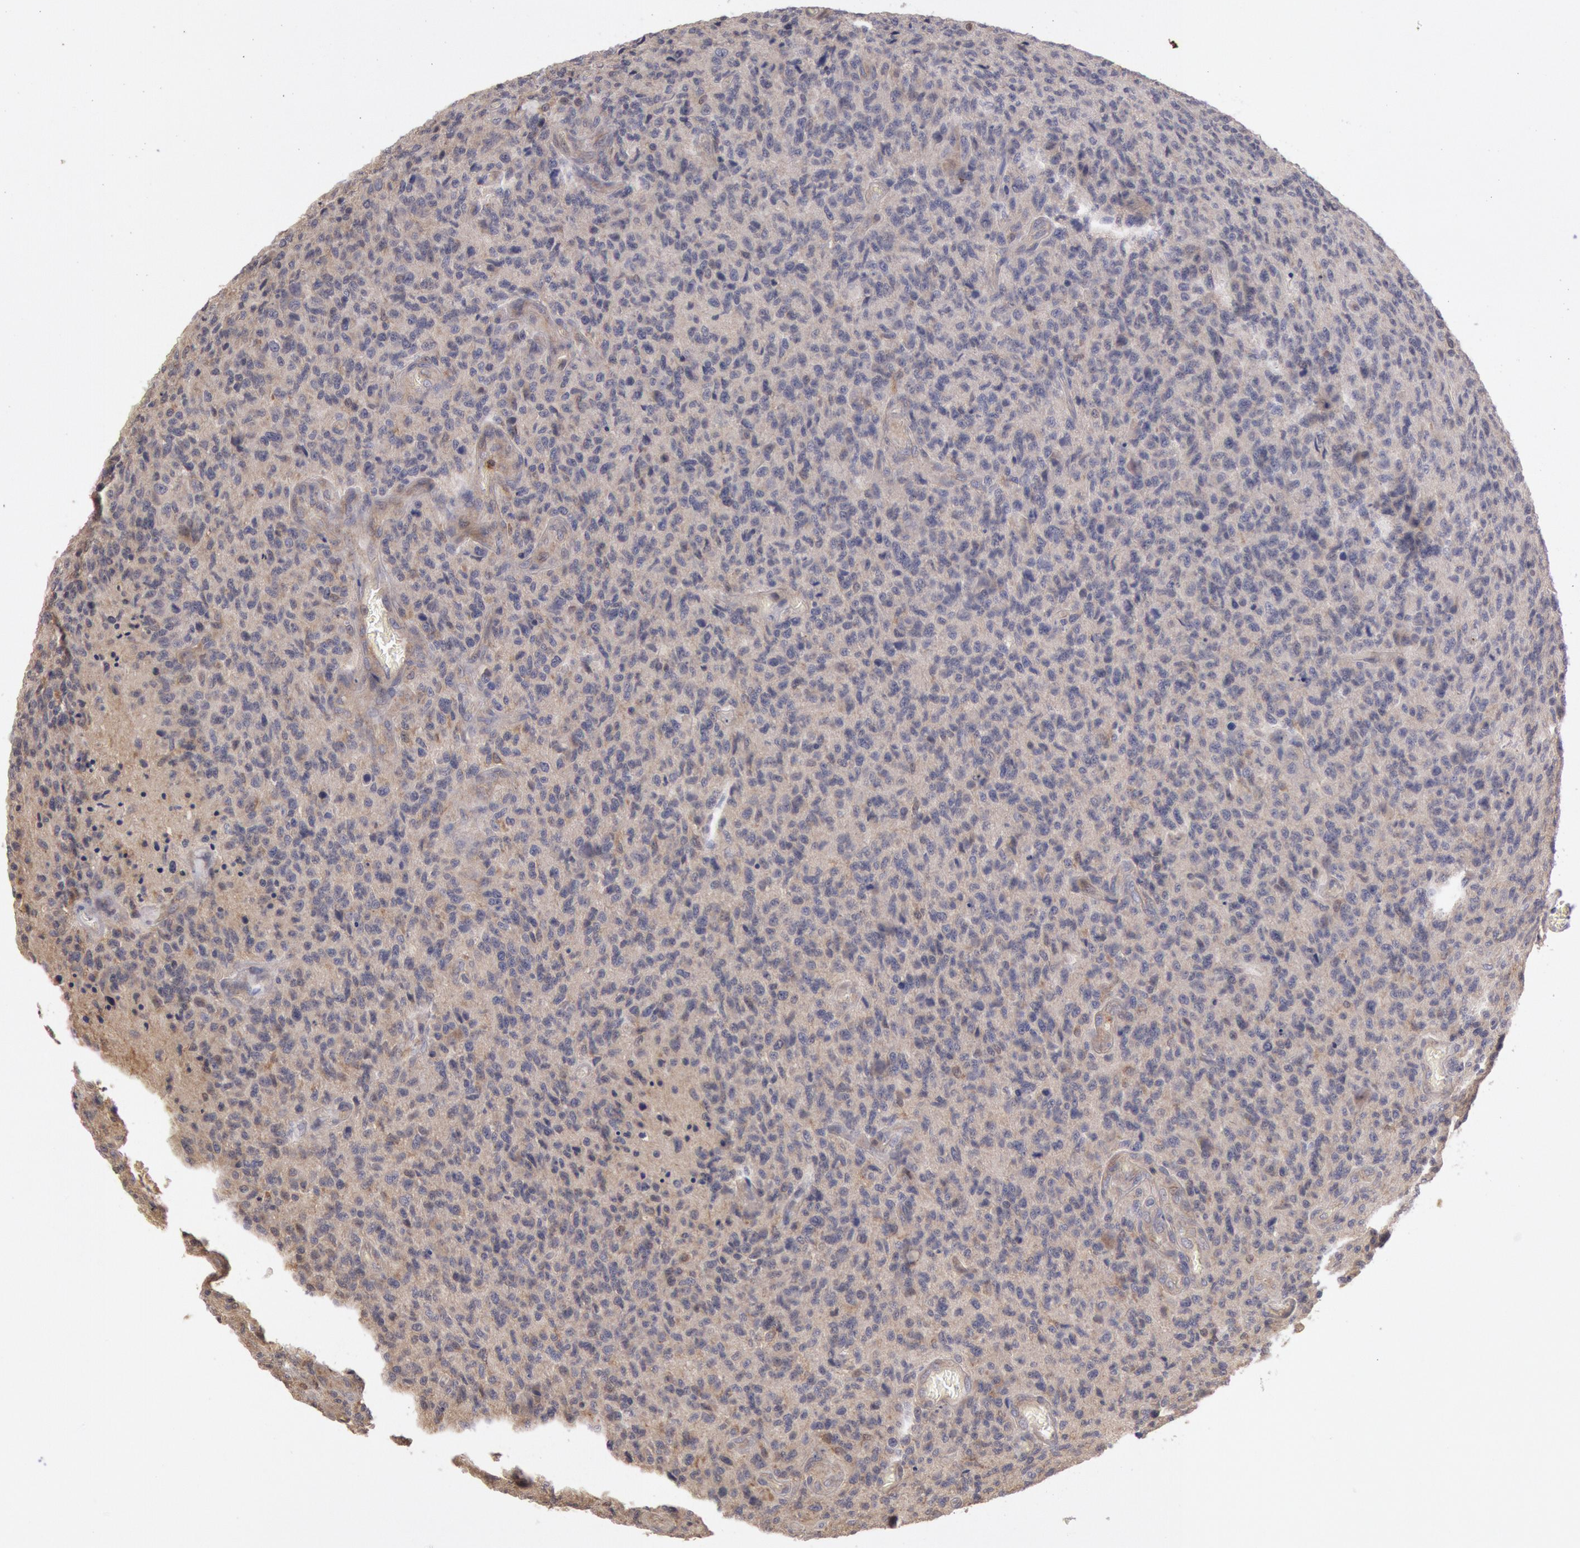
{"staining": {"intensity": "weak", "quantity": "<25%", "location": "cytoplasmic/membranous"}, "tissue": "glioma", "cell_type": "Tumor cells", "image_type": "cancer", "snomed": [{"axis": "morphology", "description": "Glioma, malignant, High grade"}, {"axis": "topography", "description": "Brain"}], "caption": "IHC histopathology image of neoplastic tissue: human malignant glioma (high-grade) stained with DAB (3,3'-diaminobenzidine) shows no significant protein expression in tumor cells. (DAB (3,3'-diaminobenzidine) immunohistochemistry, high magnification).", "gene": "PLA2G6", "patient": {"sex": "male", "age": 36}}